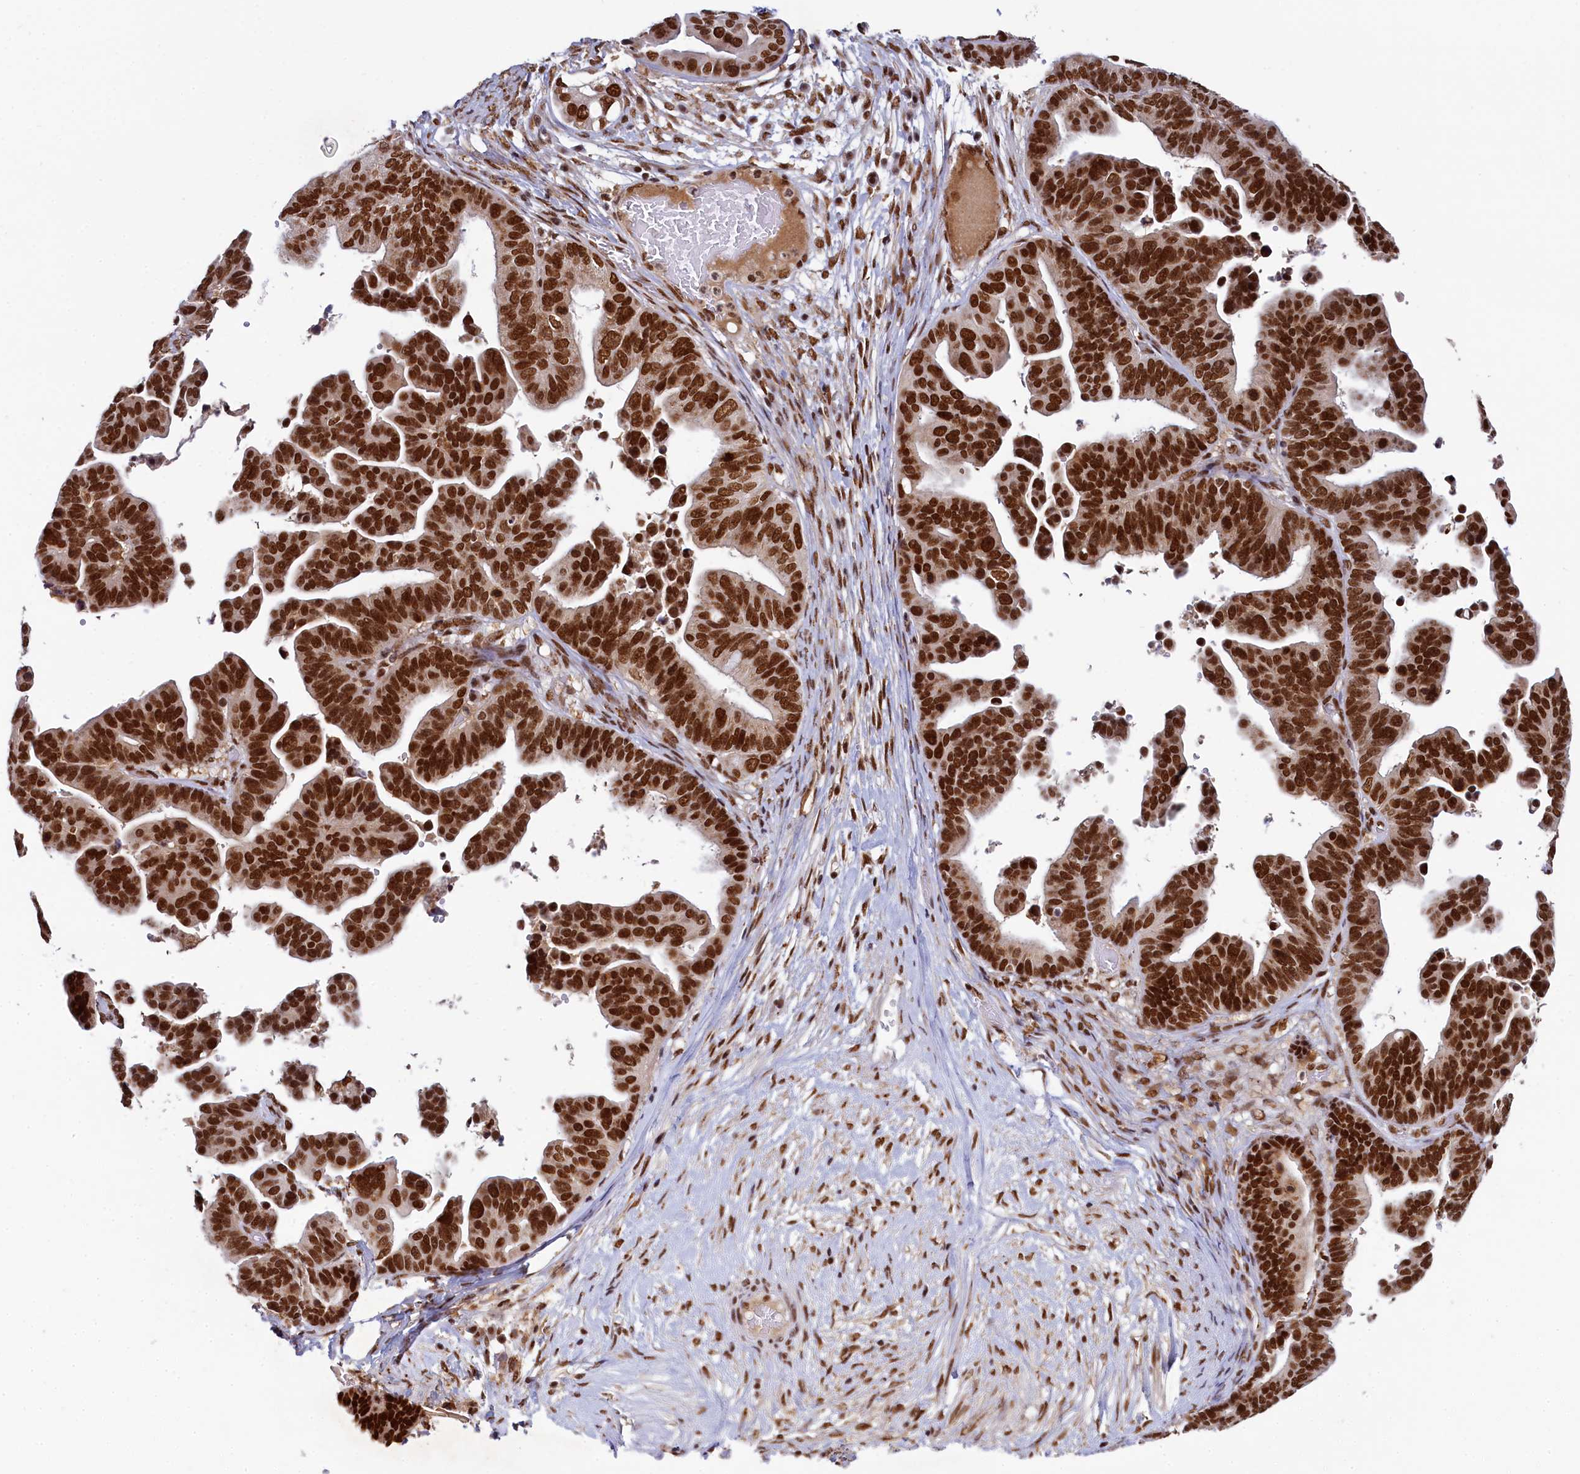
{"staining": {"intensity": "strong", "quantity": ">75%", "location": "nuclear"}, "tissue": "ovarian cancer", "cell_type": "Tumor cells", "image_type": "cancer", "snomed": [{"axis": "morphology", "description": "Cystadenocarcinoma, serous, NOS"}, {"axis": "topography", "description": "Ovary"}], "caption": "Immunohistochemistry (DAB (3,3'-diaminobenzidine)) staining of ovarian serous cystadenocarcinoma demonstrates strong nuclear protein staining in about >75% of tumor cells.", "gene": "PPHLN1", "patient": {"sex": "female", "age": 56}}